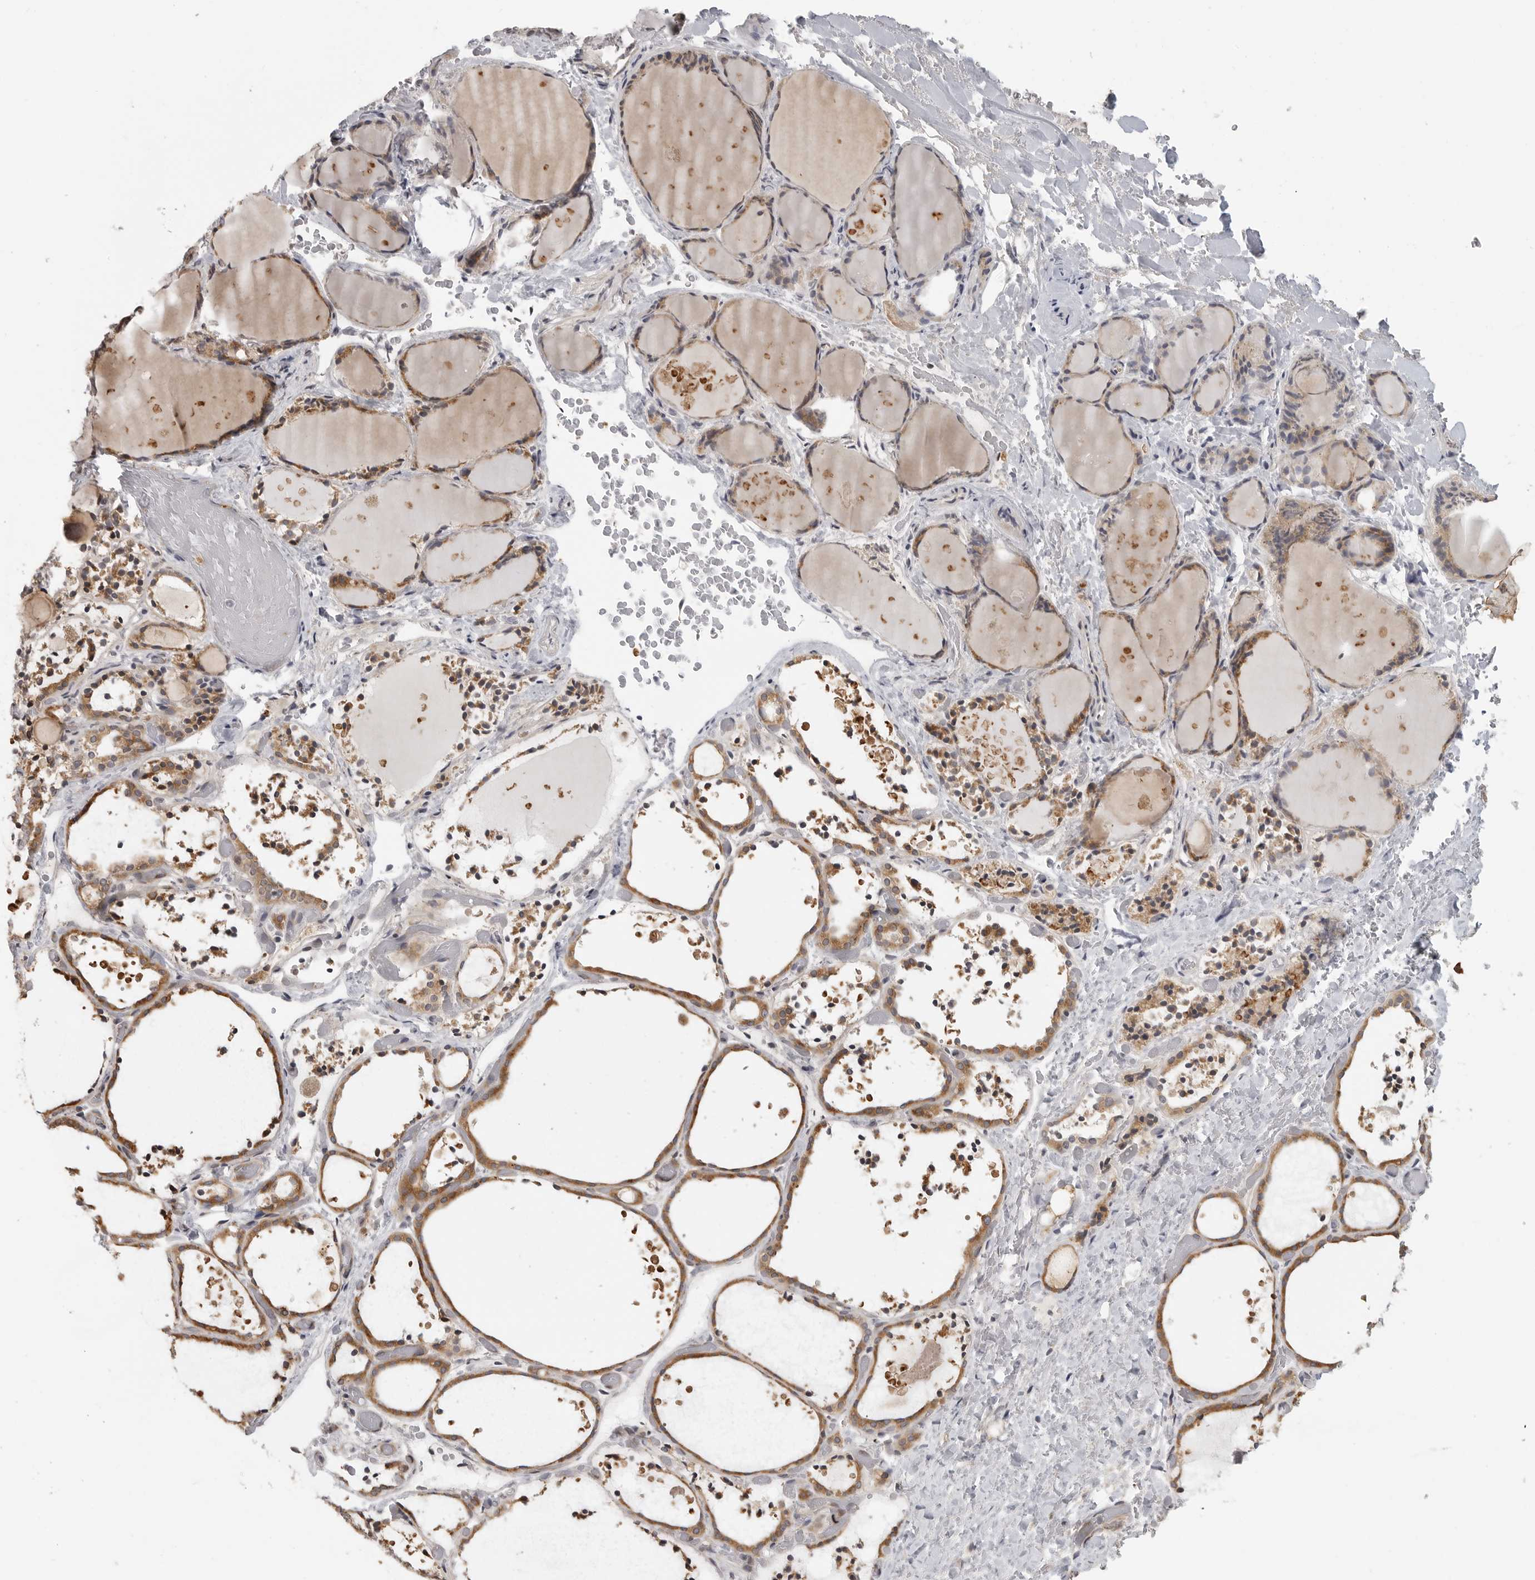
{"staining": {"intensity": "moderate", "quantity": ">75%", "location": "cytoplasmic/membranous"}, "tissue": "thyroid gland", "cell_type": "Glandular cells", "image_type": "normal", "snomed": [{"axis": "morphology", "description": "Normal tissue, NOS"}, {"axis": "topography", "description": "Thyroid gland"}], "caption": "DAB (3,3'-diaminobenzidine) immunohistochemical staining of benign thyroid gland shows moderate cytoplasmic/membranous protein positivity in approximately >75% of glandular cells. The staining was performed using DAB, with brown indicating positive protein expression. Nuclei are stained blue with hematoxylin.", "gene": "IDO1", "patient": {"sex": "female", "age": 44}}